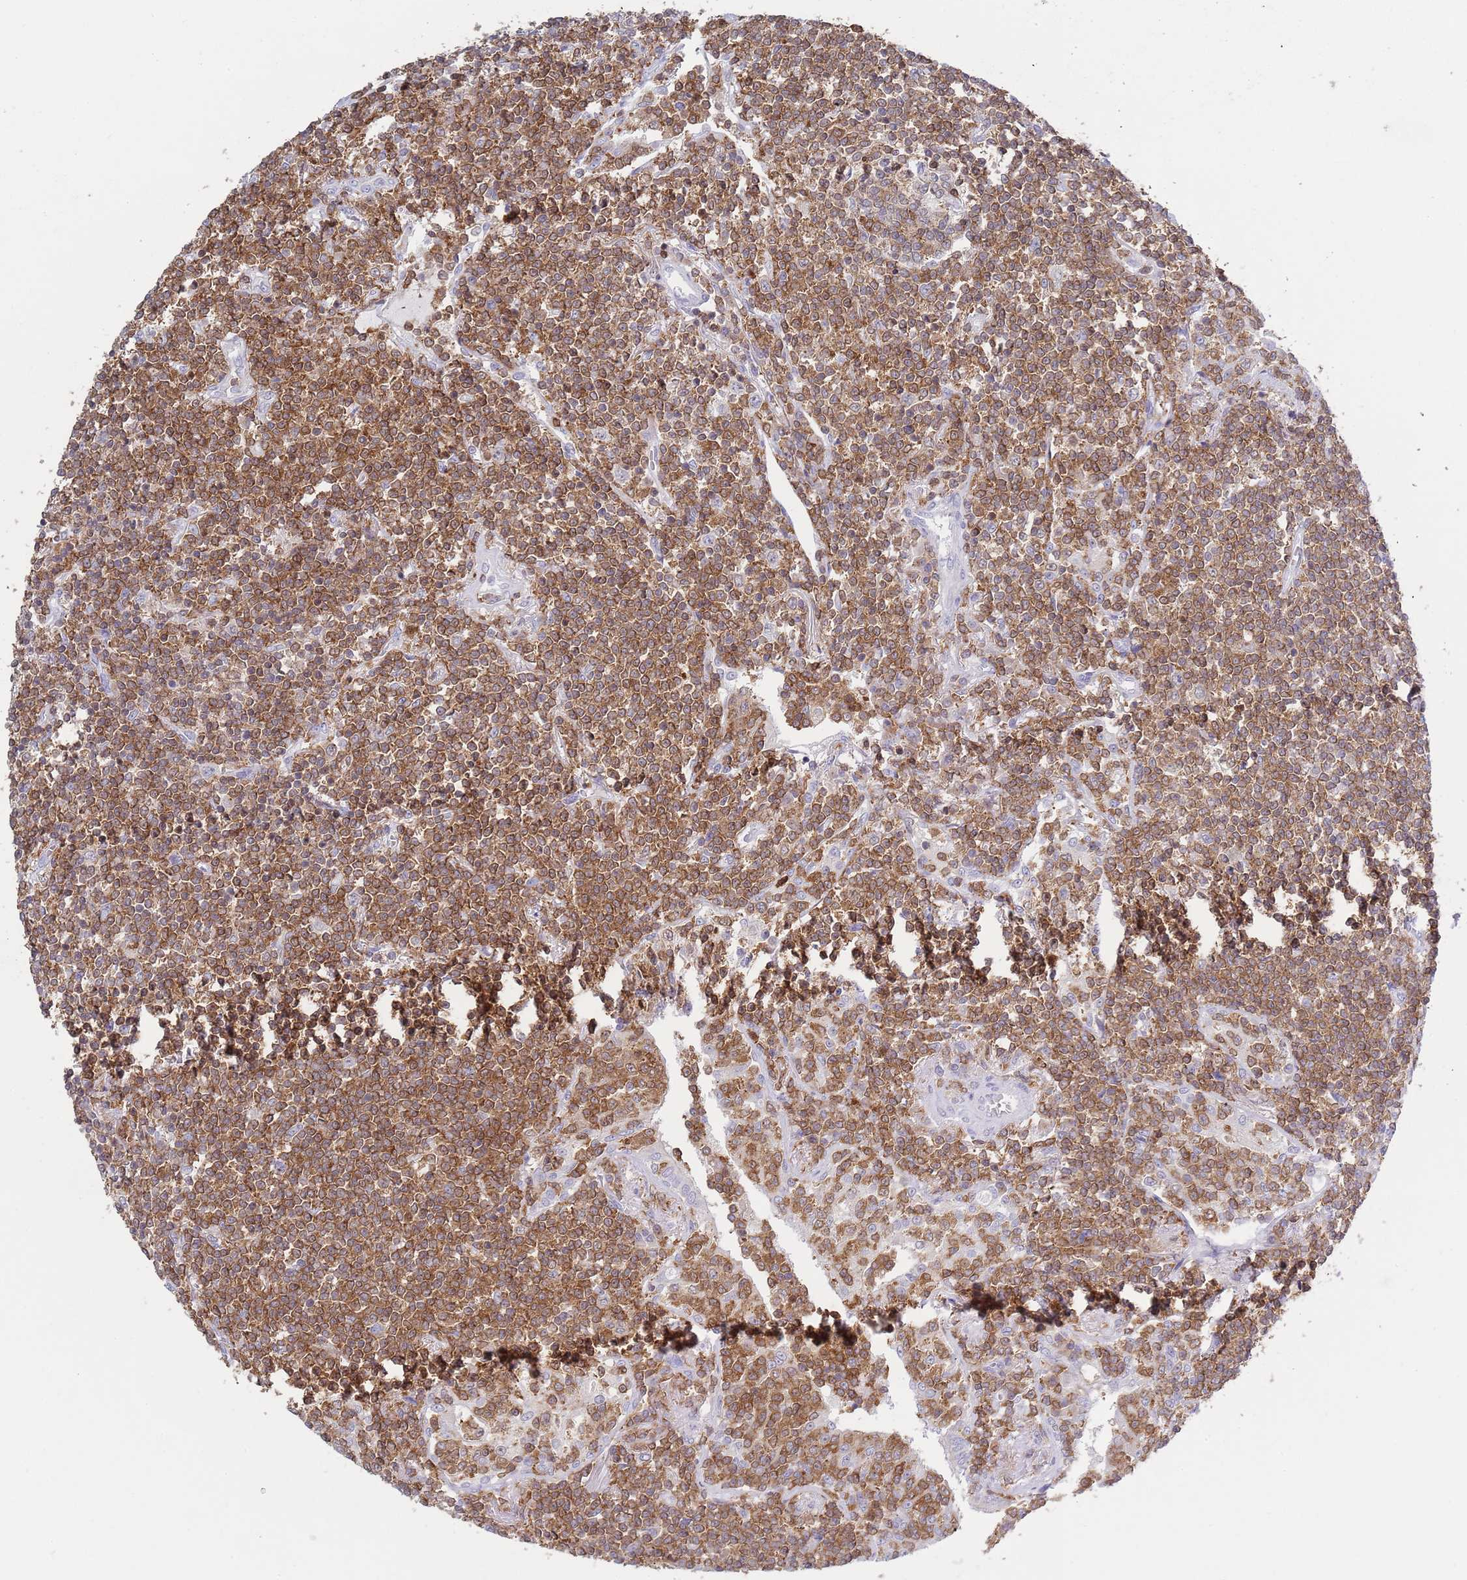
{"staining": {"intensity": "moderate", "quantity": ">75%", "location": "cytoplasmic/membranous"}, "tissue": "lymphoma", "cell_type": "Tumor cells", "image_type": "cancer", "snomed": [{"axis": "morphology", "description": "Malignant lymphoma, non-Hodgkin's type, Low grade"}, {"axis": "topography", "description": "Lung"}], "caption": "Protein analysis of lymphoma tissue reveals moderate cytoplasmic/membranous expression in approximately >75% of tumor cells.", "gene": "LPXN", "patient": {"sex": "female", "age": 71}}